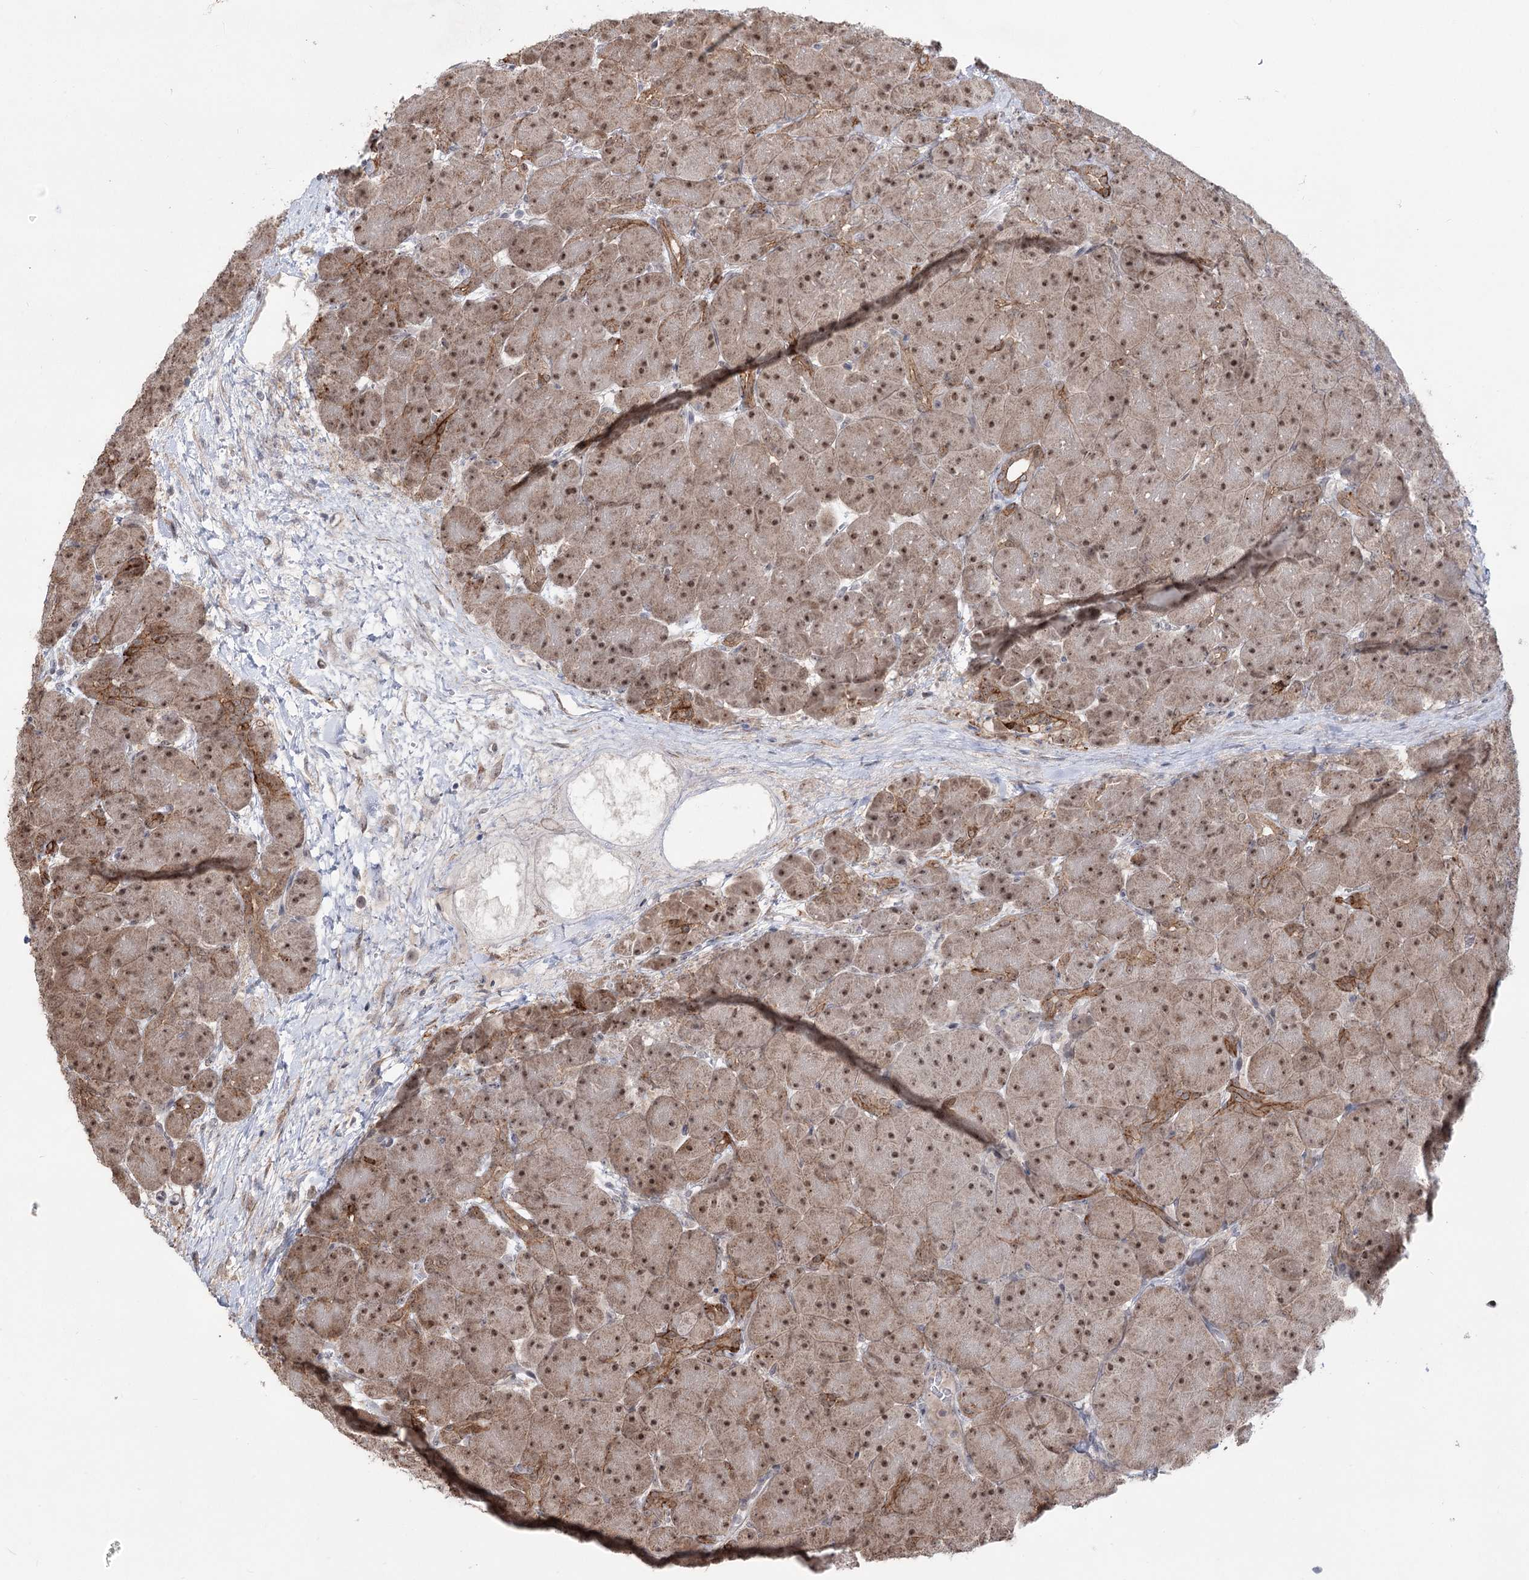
{"staining": {"intensity": "moderate", "quantity": ">75%", "location": "cytoplasmic/membranous,nuclear"}, "tissue": "pancreas", "cell_type": "Exocrine glandular cells", "image_type": "normal", "snomed": [{"axis": "morphology", "description": "Normal tissue, NOS"}, {"axis": "topography", "description": "Pancreas"}], "caption": "Protein analysis of normal pancreas exhibits moderate cytoplasmic/membranous,nuclear staining in about >75% of exocrine glandular cells. The staining was performed using DAB (3,3'-diaminobenzidine), with brown indicating positive protein expression. Nuclei are stained blue with hematoxylin.", "gene": "ZSCAN23", "patient": {"sex": "male", "age": 66}}